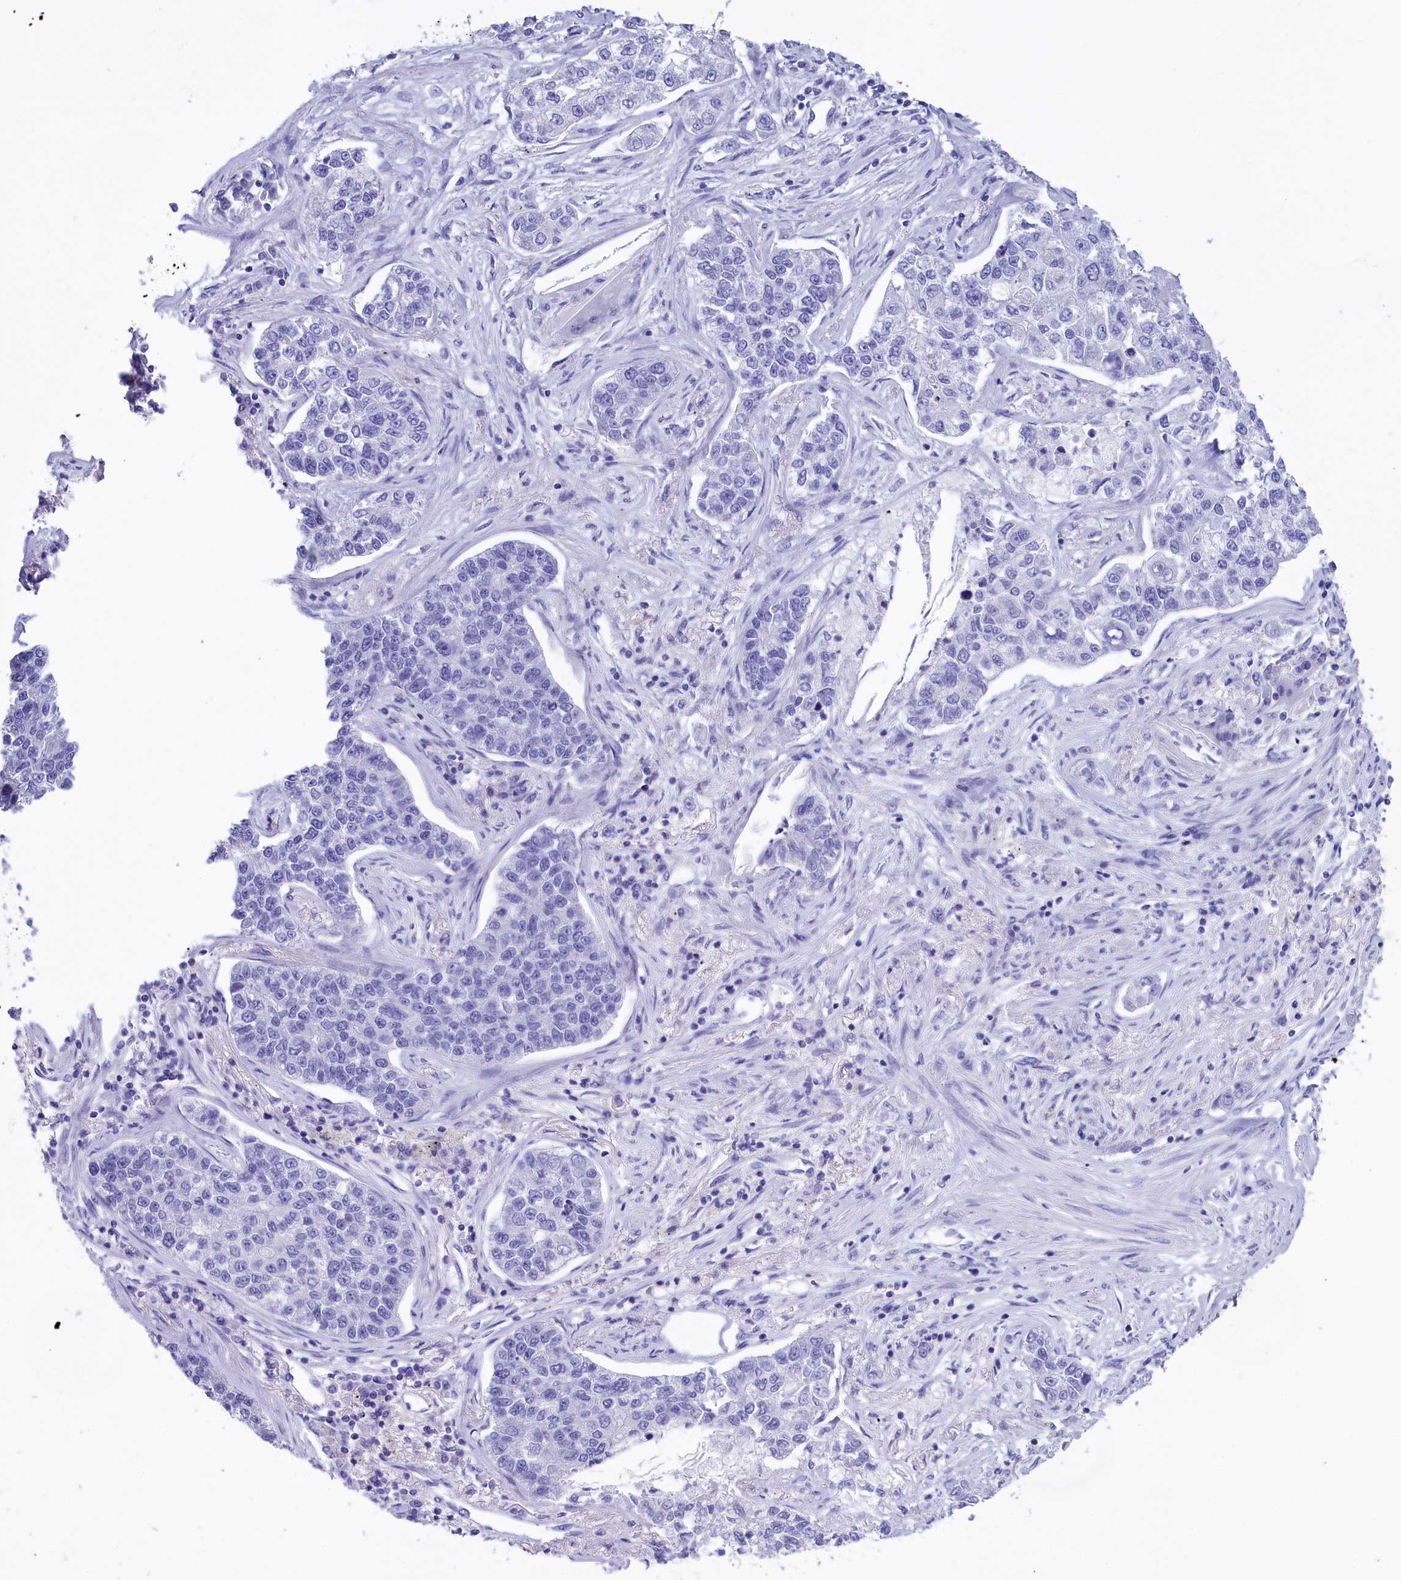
{"staining": {"intensity": "negative", "quantity": "none", "location": "none"}, "tissue": "lung cancer", "cell_type": "Tumor cells", "image_type": "cancer", "snomed": [{"axis": "morphology", "description": "Adenocarcinoma, NOS"}, {"axis": "topography", "description": "Lung"}], "caption": "The photomicrograph exhibits no significant positivity in tumor cells of lung cancer.", "gene": "PRDM12", "patient": {"sex": "male", "age": 49}}